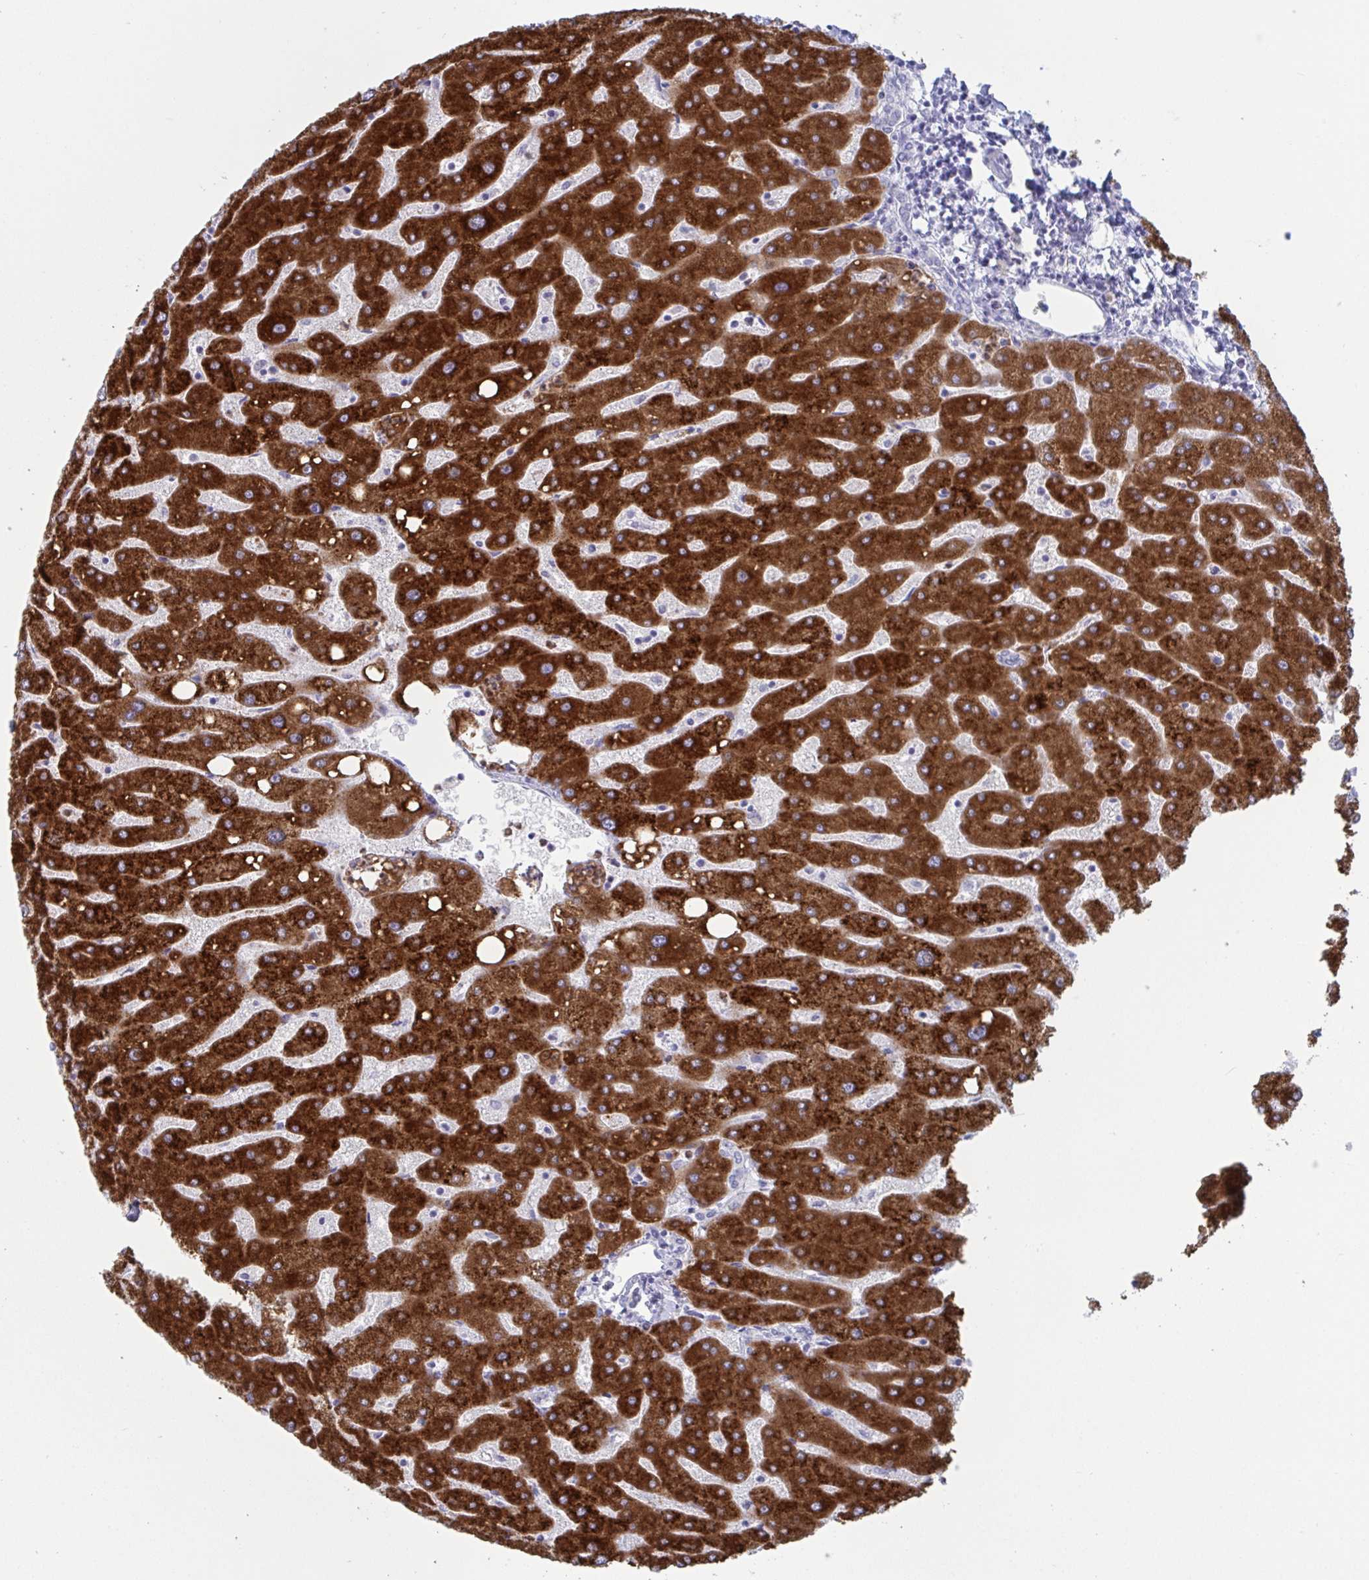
{"staining": {"intensity": "negative", "quantity": "none", "location": "none"}, "tissue": "liver", "cell_type": "Cholangiocytes", "image_type": "normal", "snomed": [{"axis": "morphology", "description": "Normal tissue, NOS"}, {"axis": "topography", "description": "Liver"}], "caption": "The photomicrograph displays no significant expression in cholangiocytes of liver.", "gene": "CYP4F11", "patient": {"sex": "male", "age": 67}}